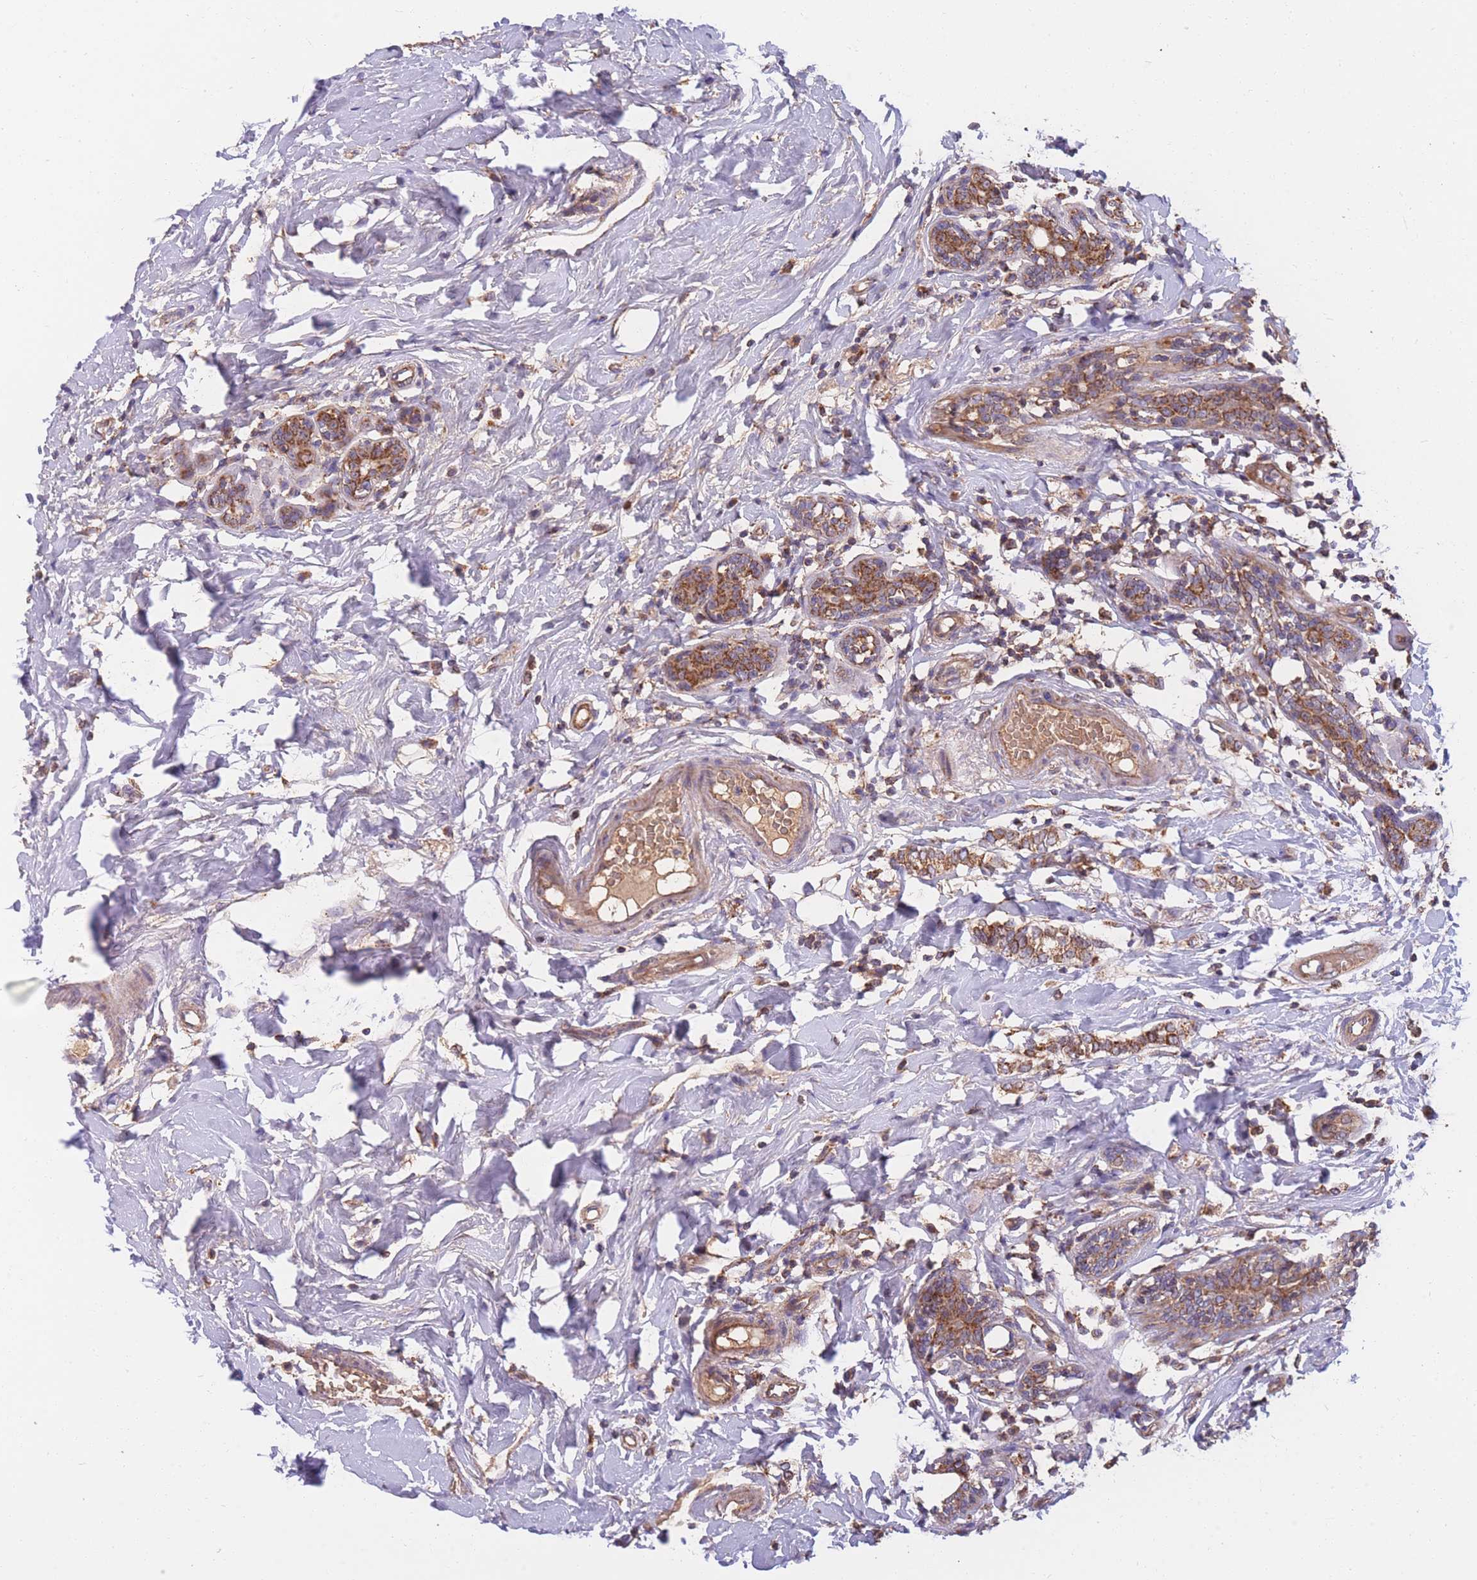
{"staining": {"intensity": "moderate", "quantity": ">75%", "location": "cytoplasmic/membranous"}, "tissue": "breast cancer", "cell_type": "Tumor cells", "image_type": "cancer", "snomed": [{"axis": "morphology", "description": "Normal tissue, NOS"}, {"axis": "morphology", "description": "Lobular carcinoma"}, {"axis": "topography", "description": "Breast"}], "caption": "Tumor cells reveal moderate cytoplasmic/membranous staining in about >75% of cells in breast lobular carcinoma. (DAB IHC, brown staining for protein, blue staining for nuclei).", "gene": "PTPMT1", "patient": {"sex": "female", "age": 47}}